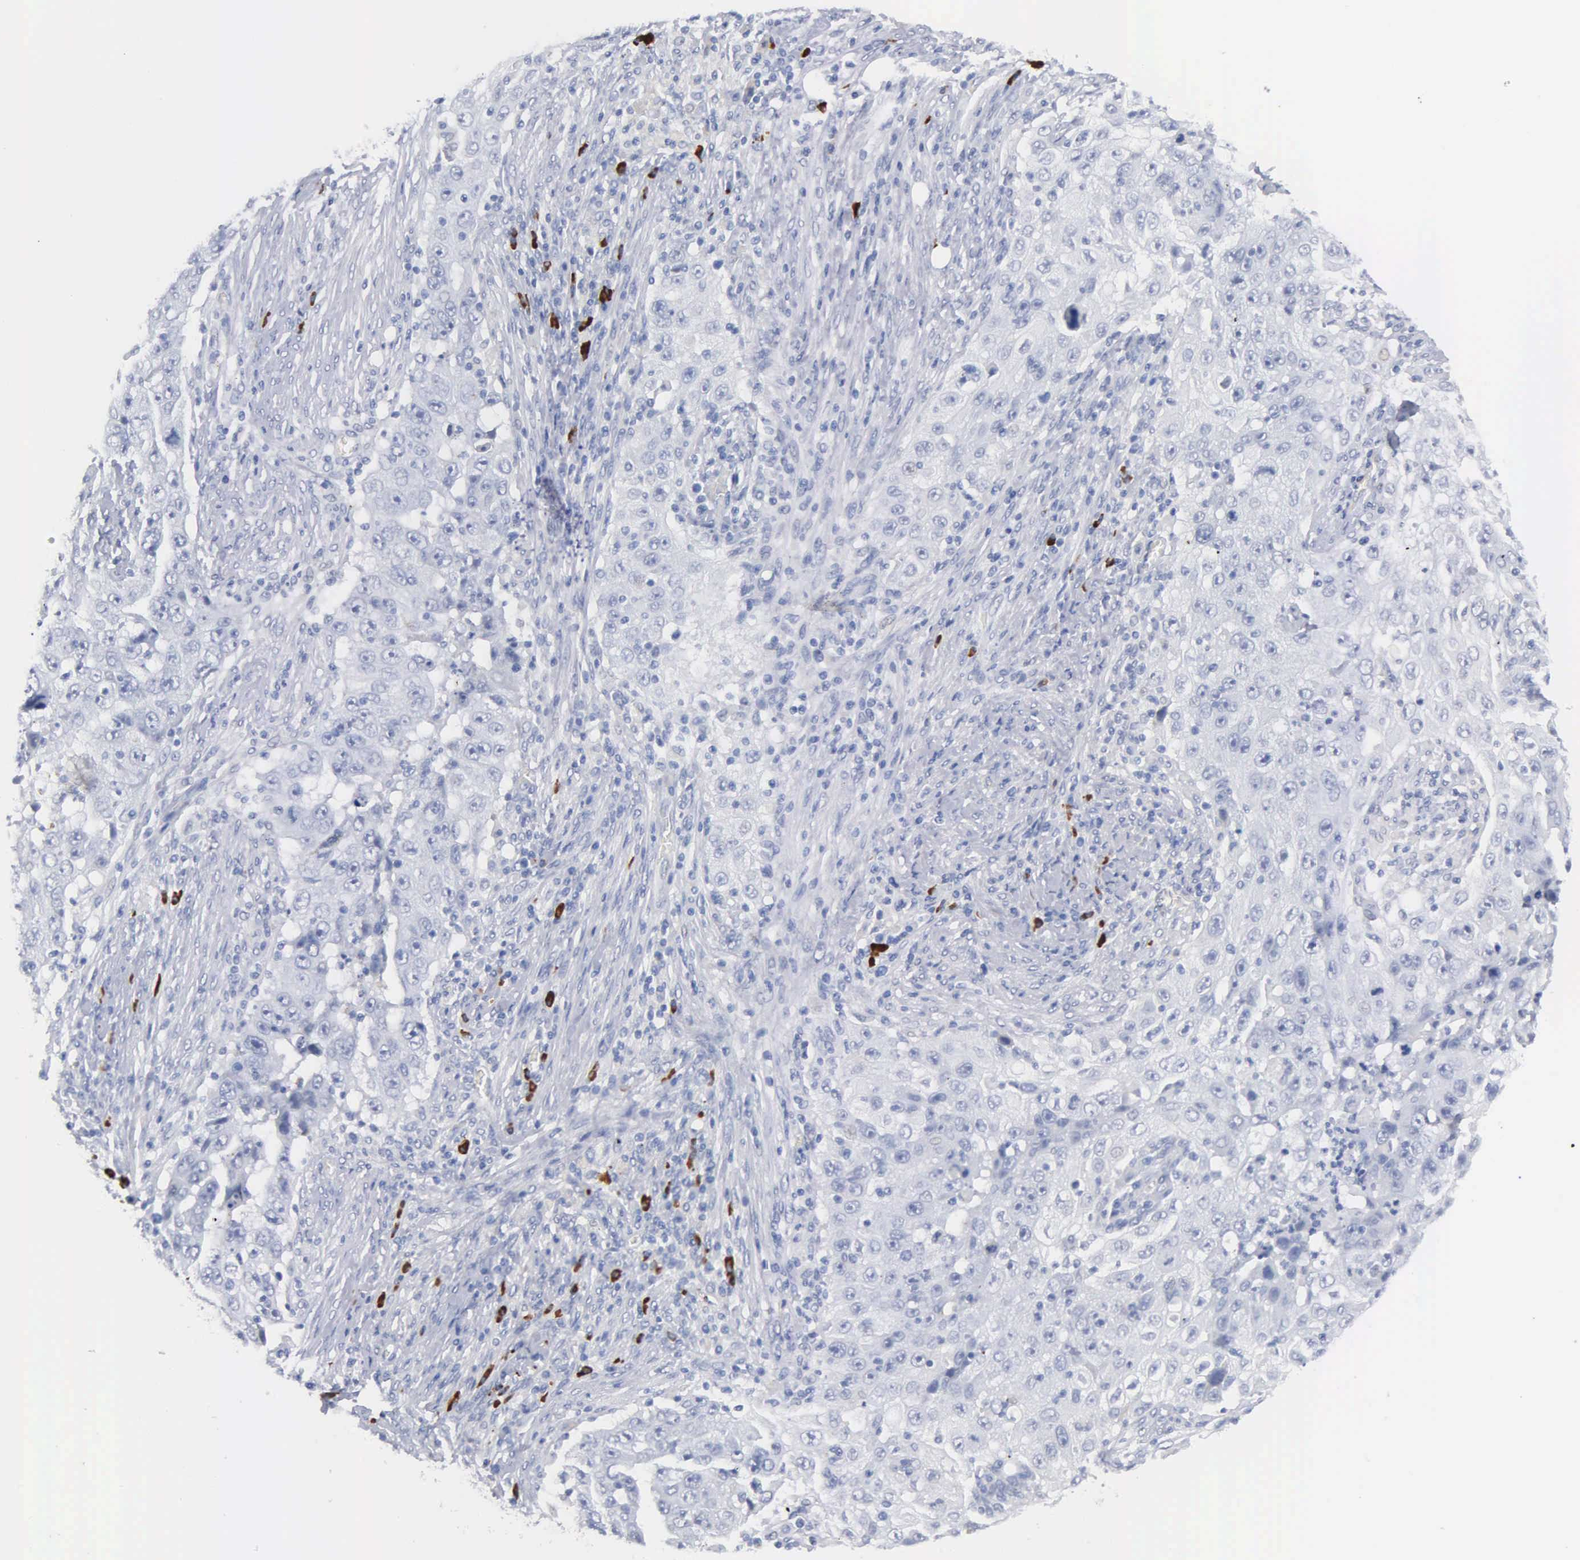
{"staining": {"intensity": "negative", "quantity": "none", "location": "none"}, "tissue": "lung cancer", "cell_type": "Tumor cells", "image_type": "cancer", "snomed": [{"axis": "morphology", "description": "Squamous cell carcinoma, NOS"}, {"axis": "topography", "description": "Lung"}], "caption": "A photomicrograph of lung squamous cell carcinoma stained for a protein shows no brown staining in tumor cells.", "gene": "ASPHD2", "patient": {"sex": "male", "age": 64}}